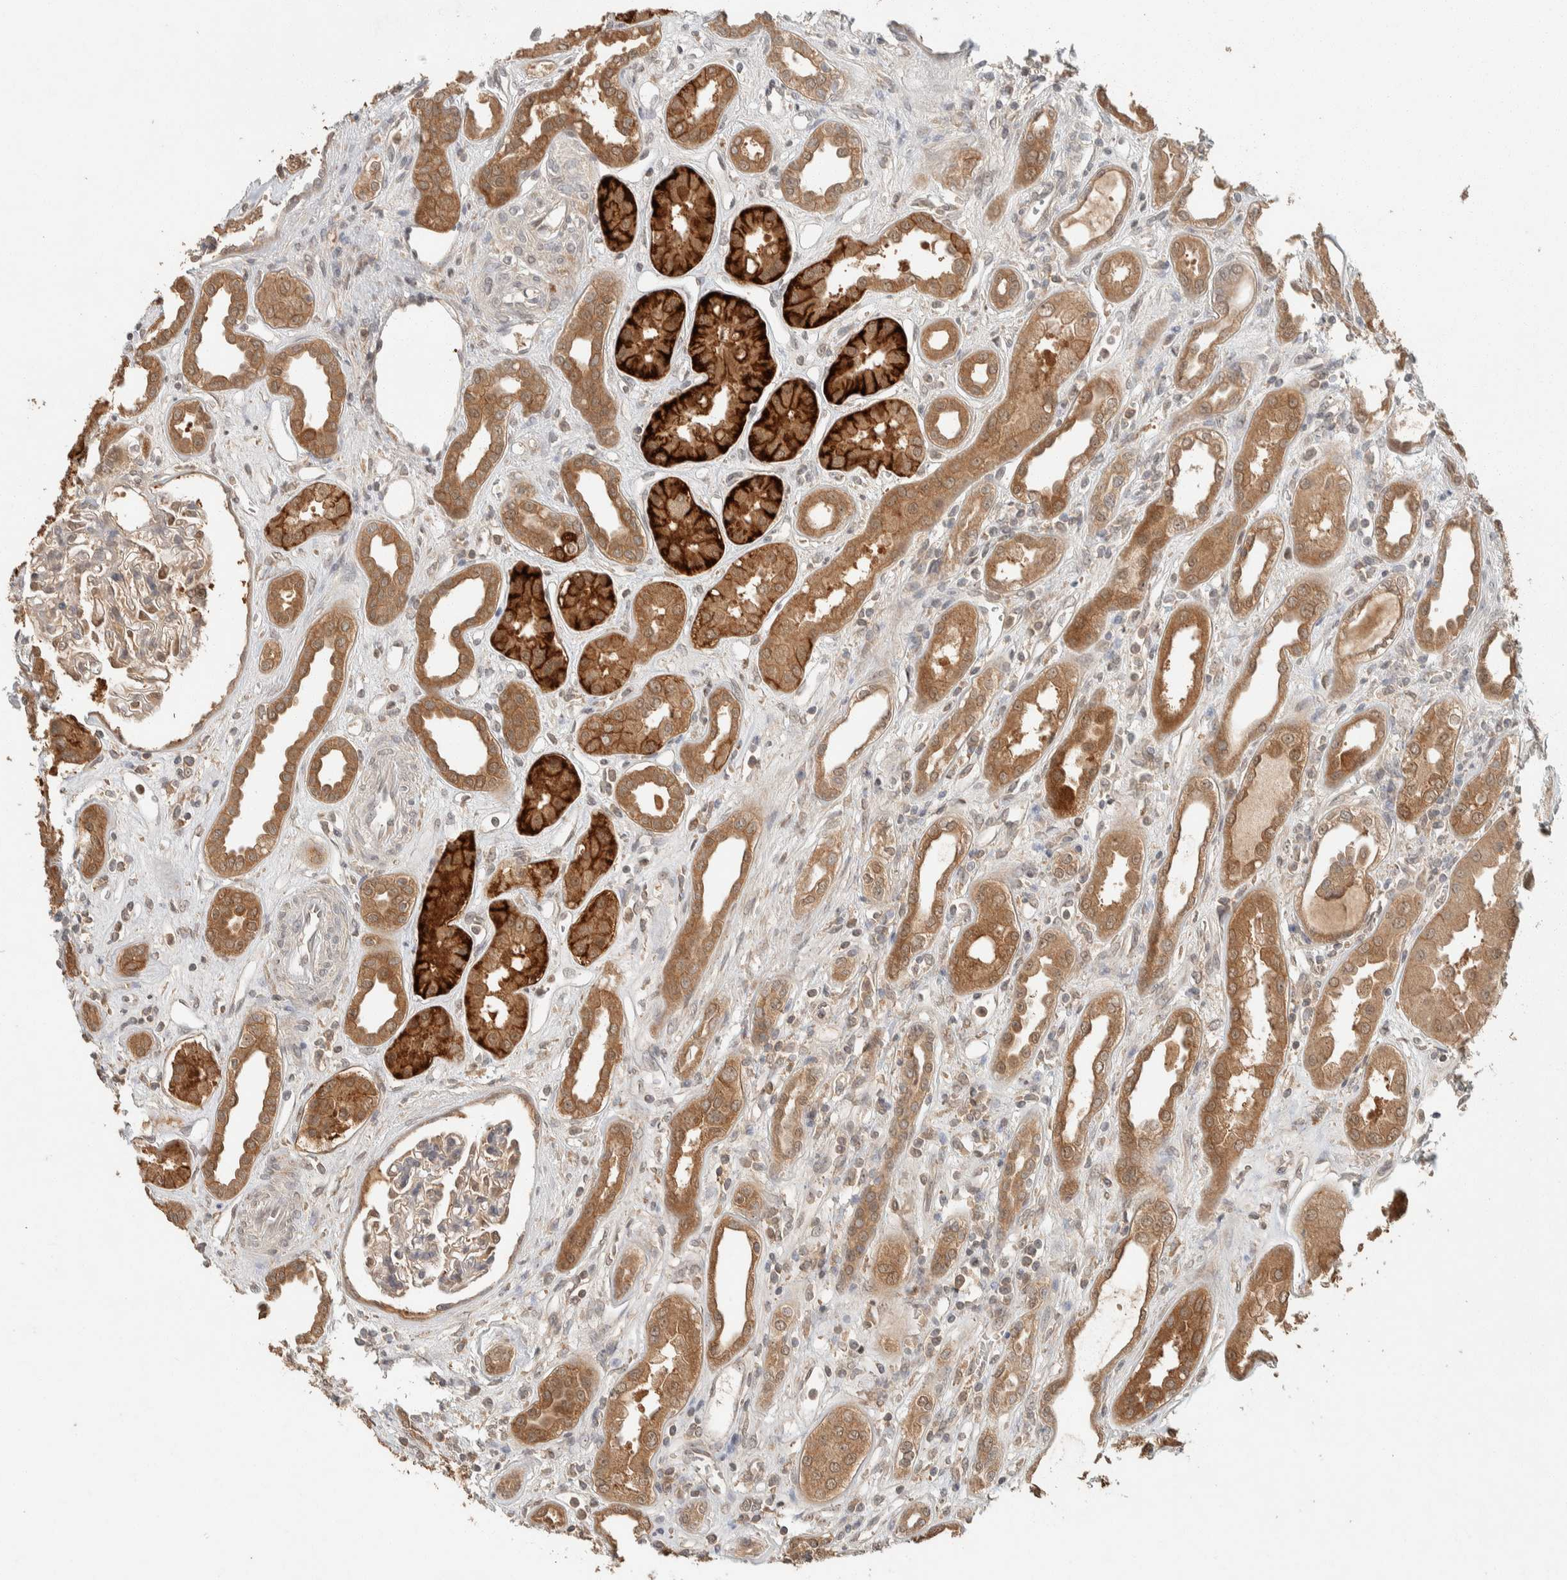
{"staining": {"intensity": "weak", "quantity": "25%-75%", "location": "cytoplasmic/membranous"}, "tissue": "kidney", "cell_type": "Cells in glomeruli", "image_type": "normal", "snomed": [{"axis": "morphology", "description": "Normal tissue, NOS"}, {"axis": "topography", "description": "Kidney"}], "caption": "Unremarkable kidney displays weak cytoplasmic/membranous staining in approximately 25%-75% of cells in glomeruli.", "gene": "ZNF567", "patient": {"sex": "male", "age": 59}}